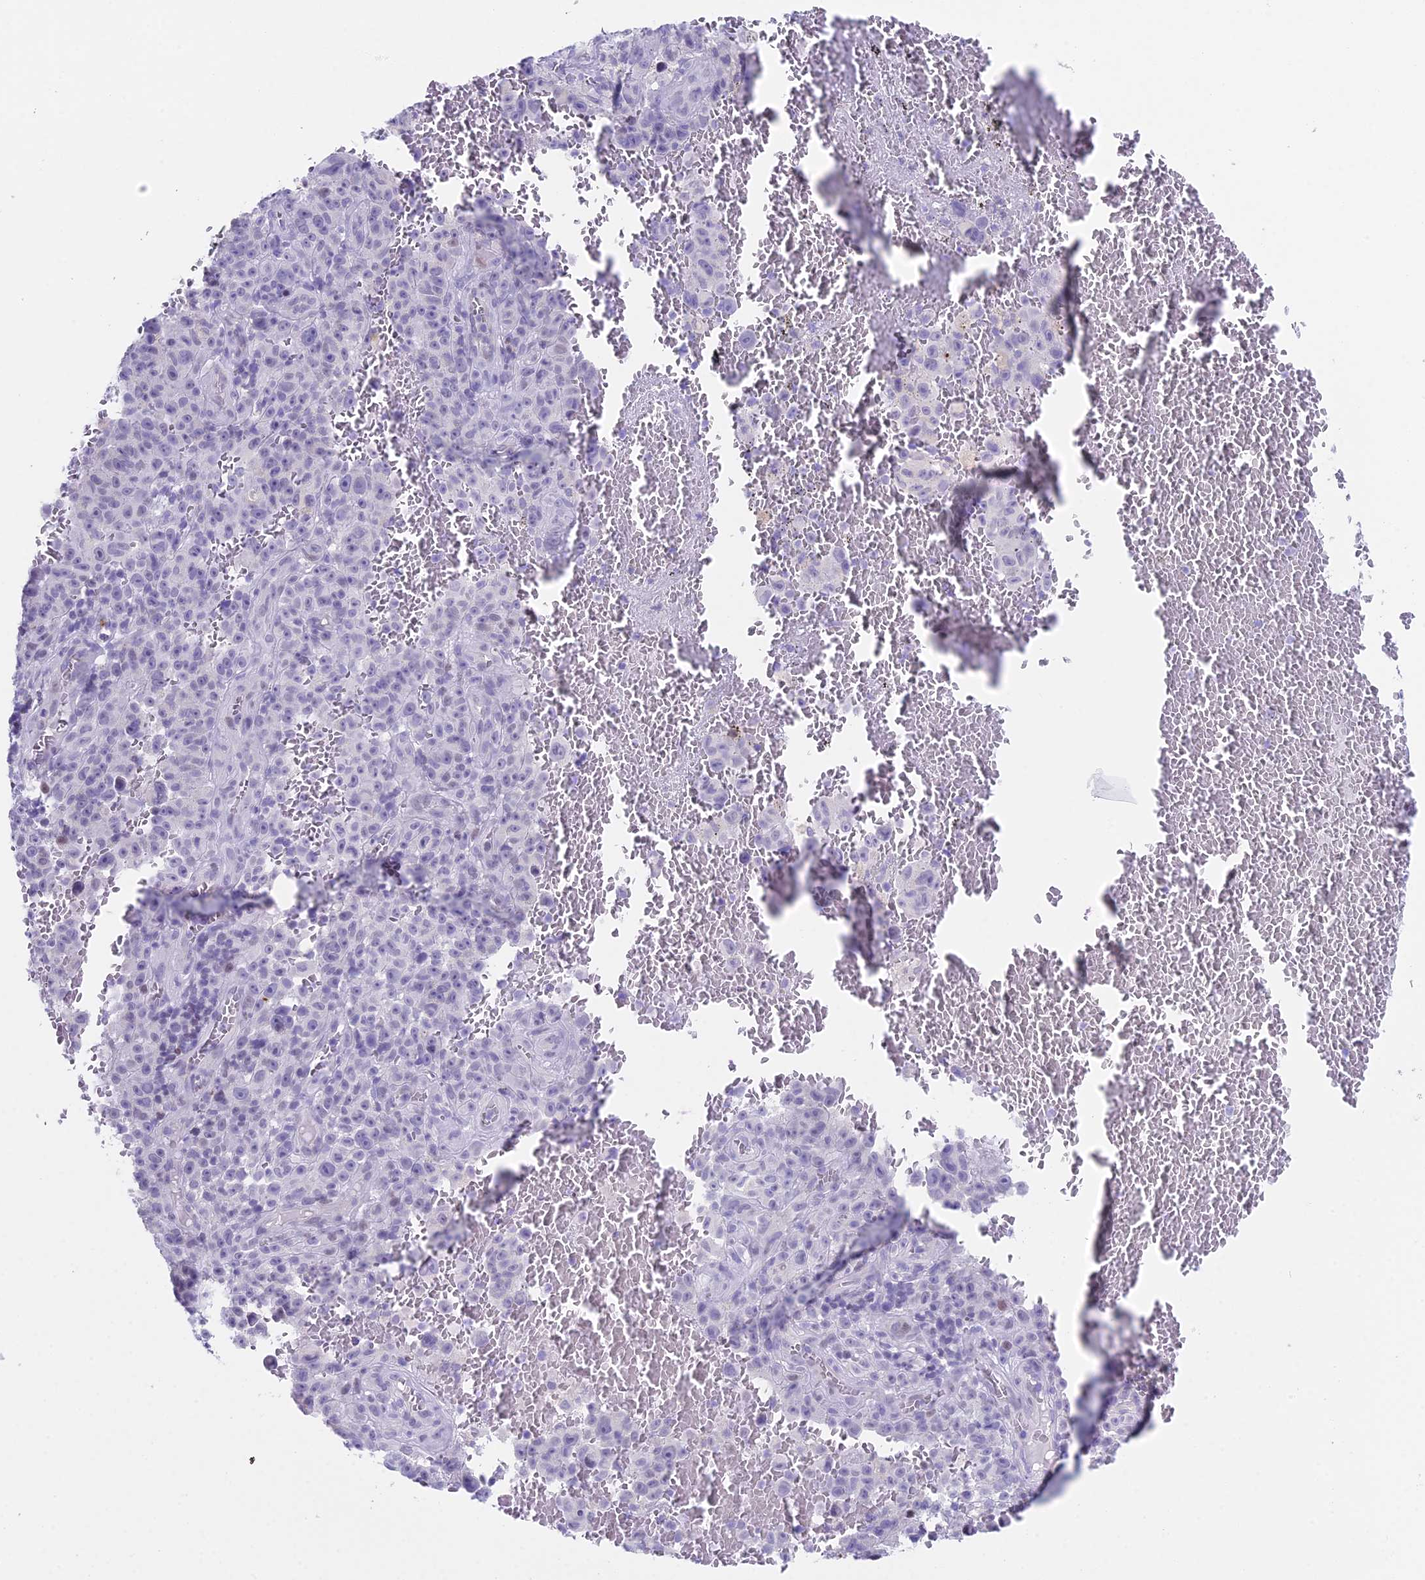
{"staining": {"intensity": "negative", "quantity": "none", "location": "none"}, "tissue": "melanoma", "cell_type": "Tumor cells", "image_type": "cancer", "snomed": [{"axis": "morphology", "description": "Malignant melanoma, NOS"}, {"axis": "topography", "description": "Skin"}], "caption": "Immunohistochemical staining of melanoma shows no significant positivity in tumor cells. The staining is performed using DAB brown chromogen with nuclei counter-stained in using hematoxylin.", "gene": "CC2D2A", "patient": {"sex": "female", "age": 82}}